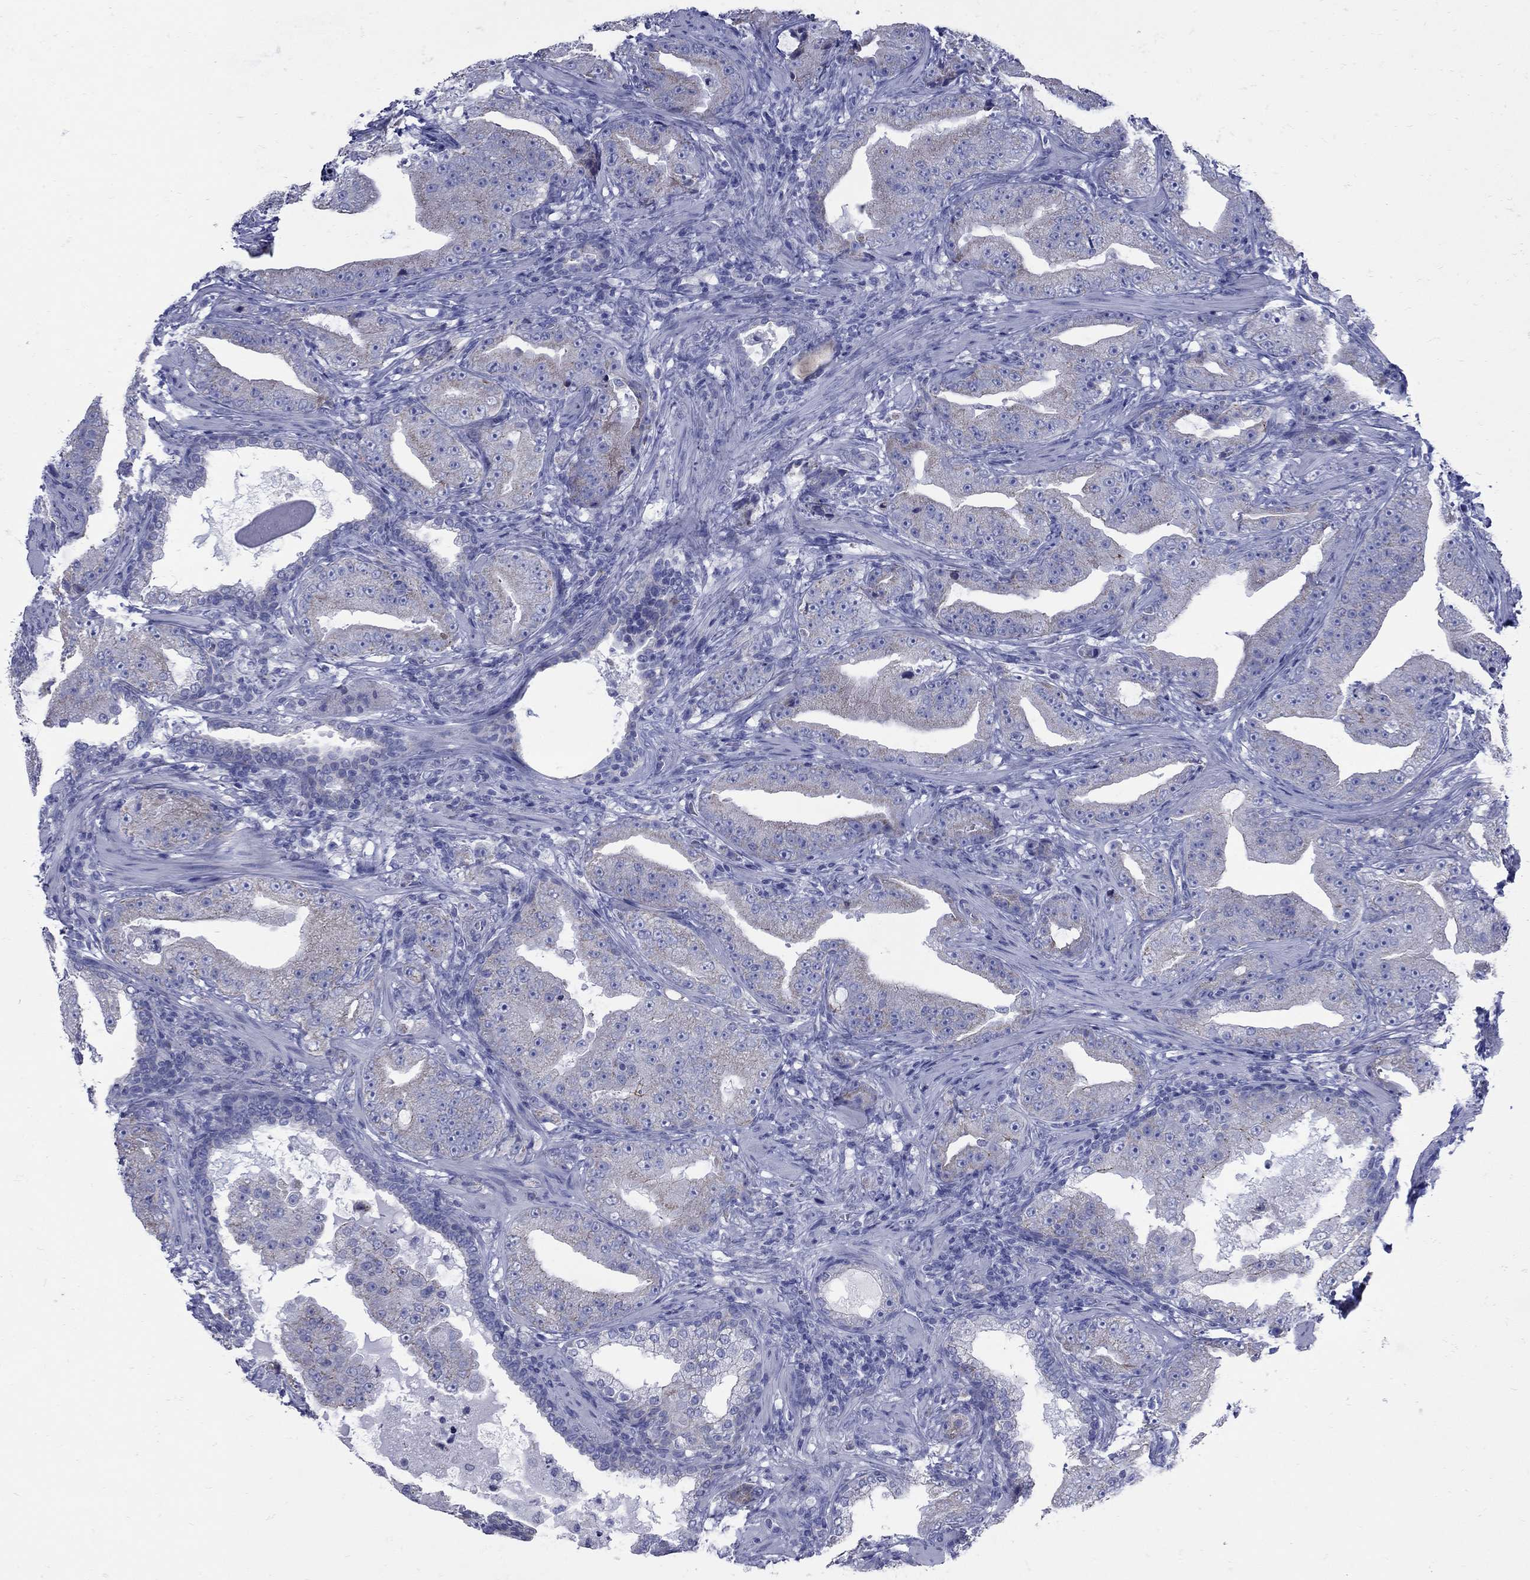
{"staining": {"intensity": "weak", "quantity": "<25%", "location": "cytoplasmic/membranous"}, "tissue": "prostate cancer", "cell_type": "Tumor cells", "image_type": "cancer", "snomed": [{"axis": "morphology", "description": "Adenocarcinoma, Low grade"}, {"axis": "topography", "description": "Prostate"}], "caption": "This photomicrograph is of prostate cancer (adenocarcinoma (low-grade)) stained with immunohistochemistry to label a protein in brown with the nuclei are counter-stained blue. There is no expression in tumor cells.", "gene": "PDZD3", "patient": {"sex": "male", "age": 62}}